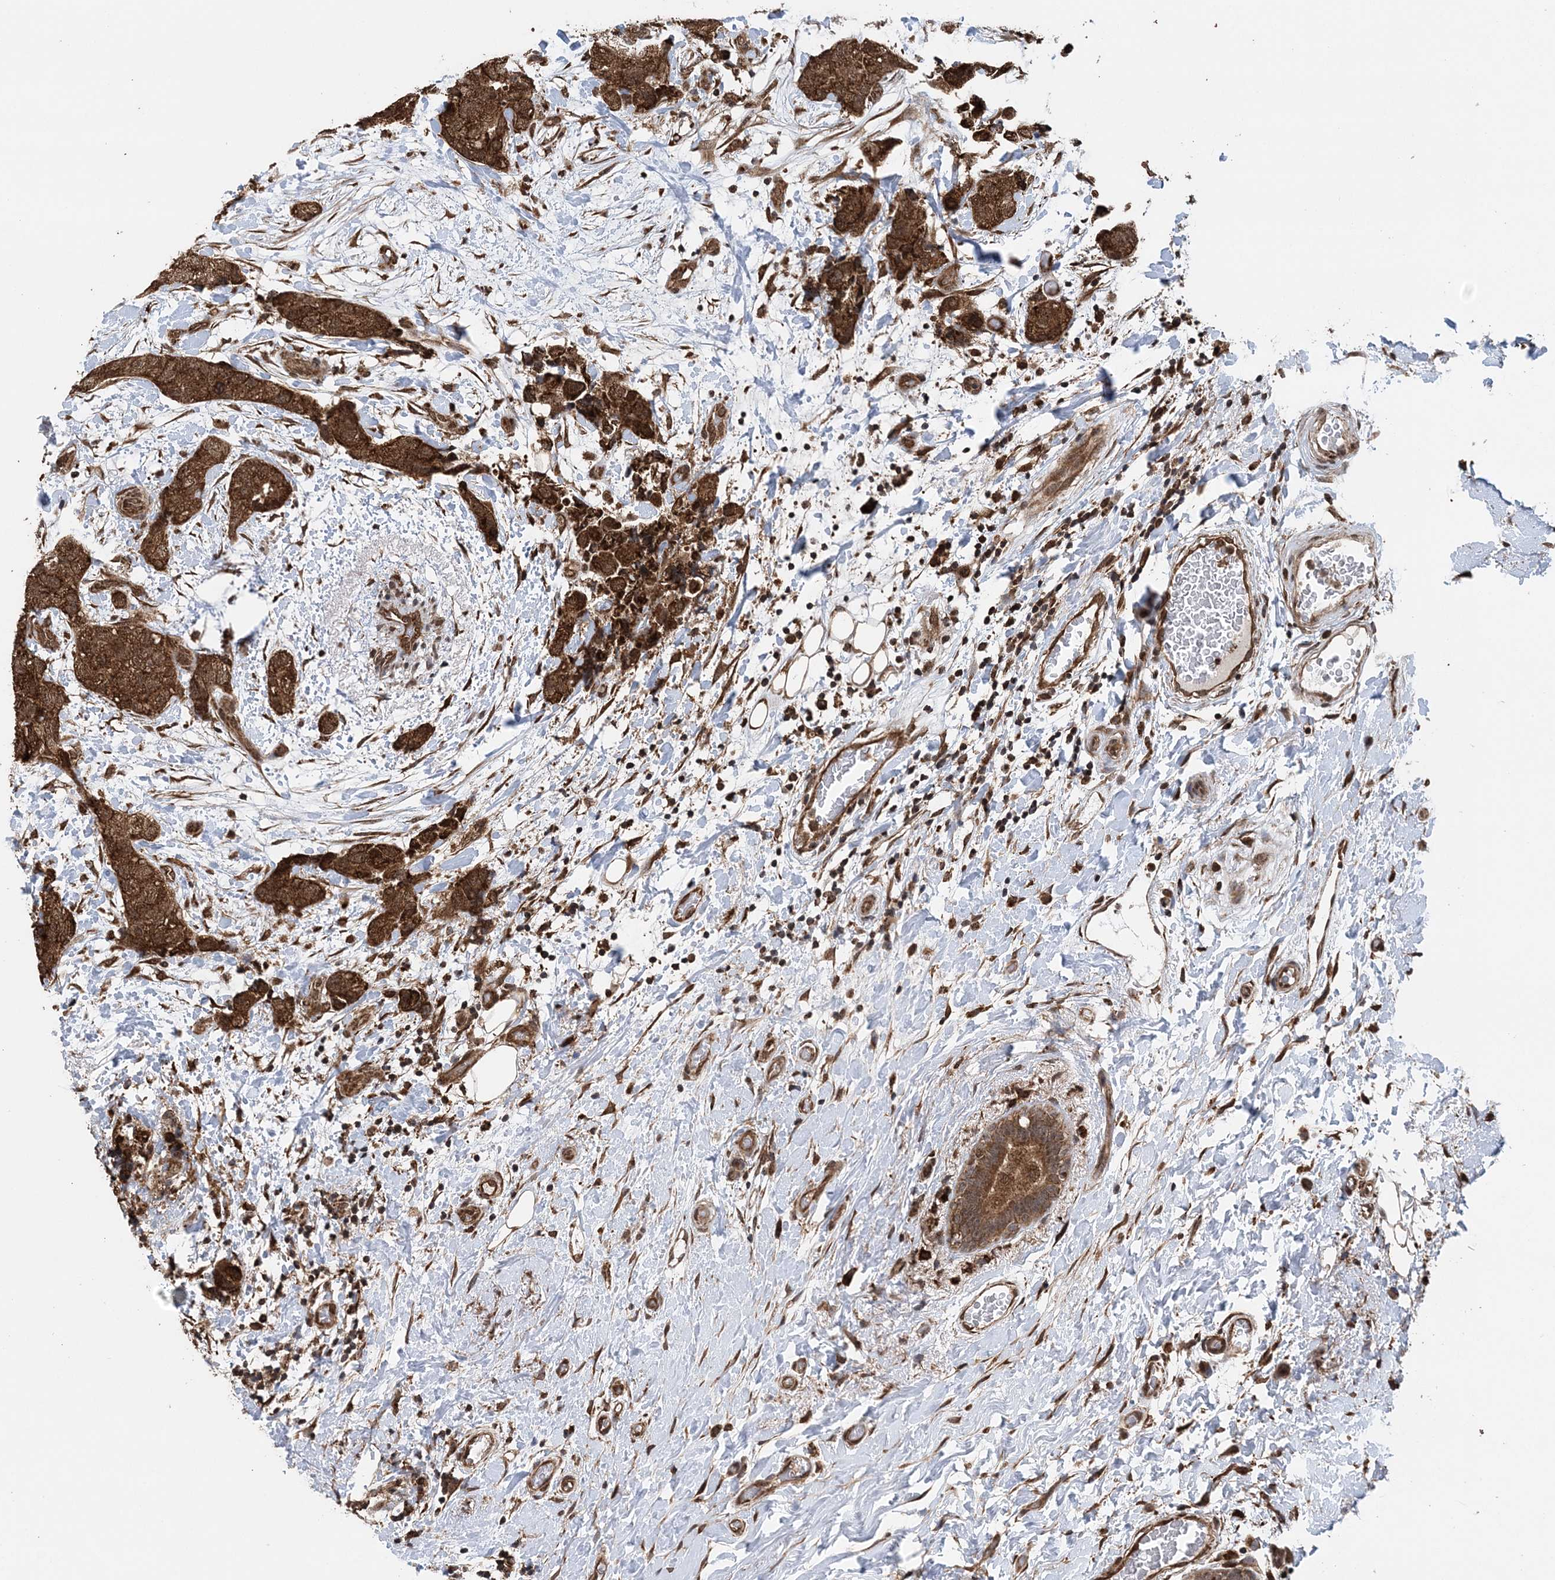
{"staining": {"intensity": "strong", "quantity": ">75%", "location": "cytoplasmic/membranous"}, "tissue": "breast cancer", "cell_type": "Tumor cells", "image_type": "cancer", "snomed": [{"axis": "morphology", "description": "Duct carcinoma"}, {"axis": "topography", "description": "Breast"}], "caption": "Immunohistochemical staining of human breast cancer (intraductal carcinoma) shows high levels of strong cytoplasmic/membranous protein staining in approximately >75% of tumor cells.", "gene": "PCBP1", "patient": {"sex": "female", "age": 62}}